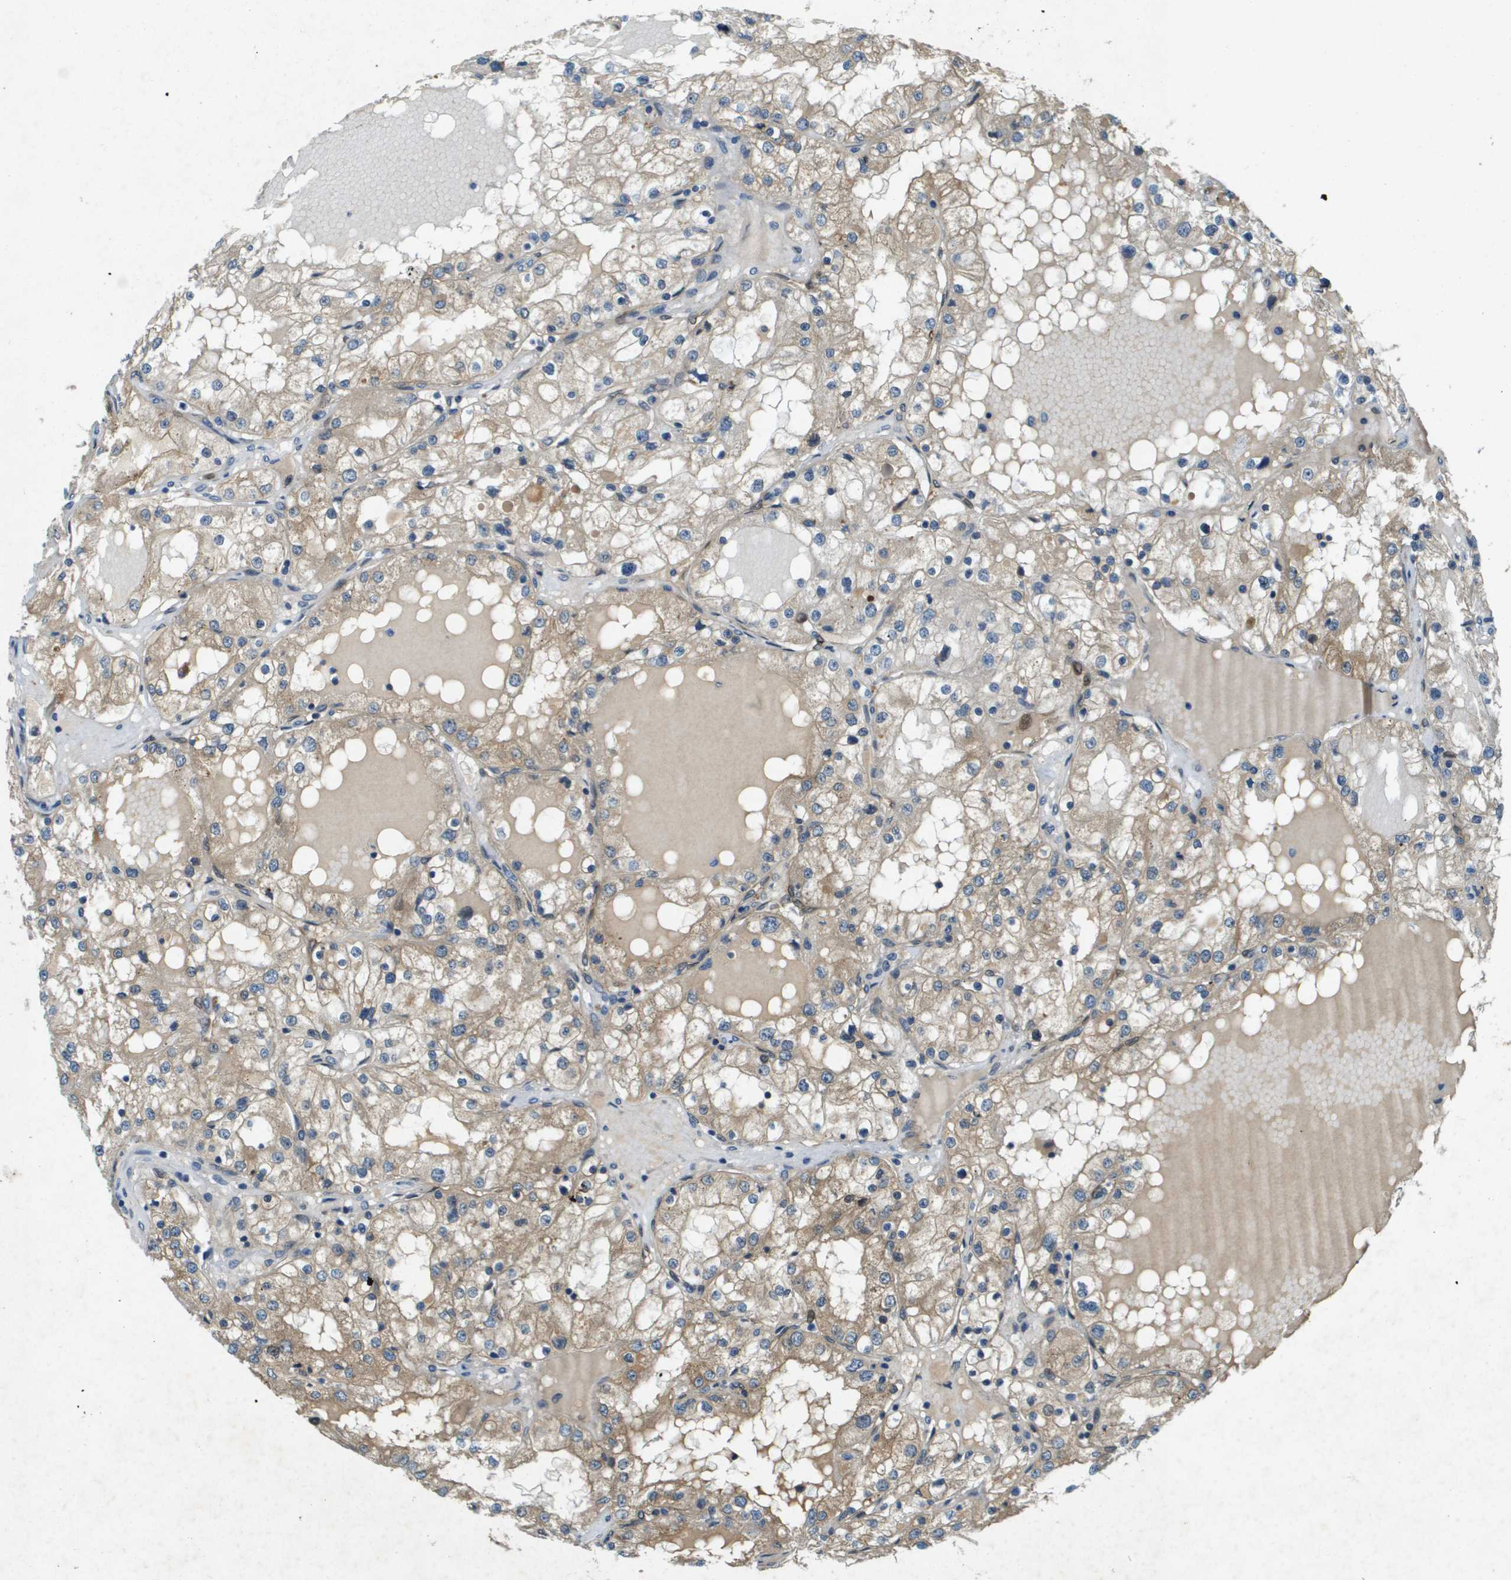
{"staining": {"intensity": "weak", "quantity": ">75%", "location": "cytoplasmic/membranous"}, "tissue": "renal cancer", "cell_type": "Tumor cells", "image_type": "cancer", "snomed": [{"axis": "morphology", "description": "Adenocarcinoma, NOS"}, {"axis": "topography", "description": "Kidney"}], "caption": "A micrograph of renal cancer stained for a protein reveals weak cytoplasmic/membranous brown staining in tumor cells.", "gene": "PGAP3", "patient": {"sex": "male", "age": 68}}